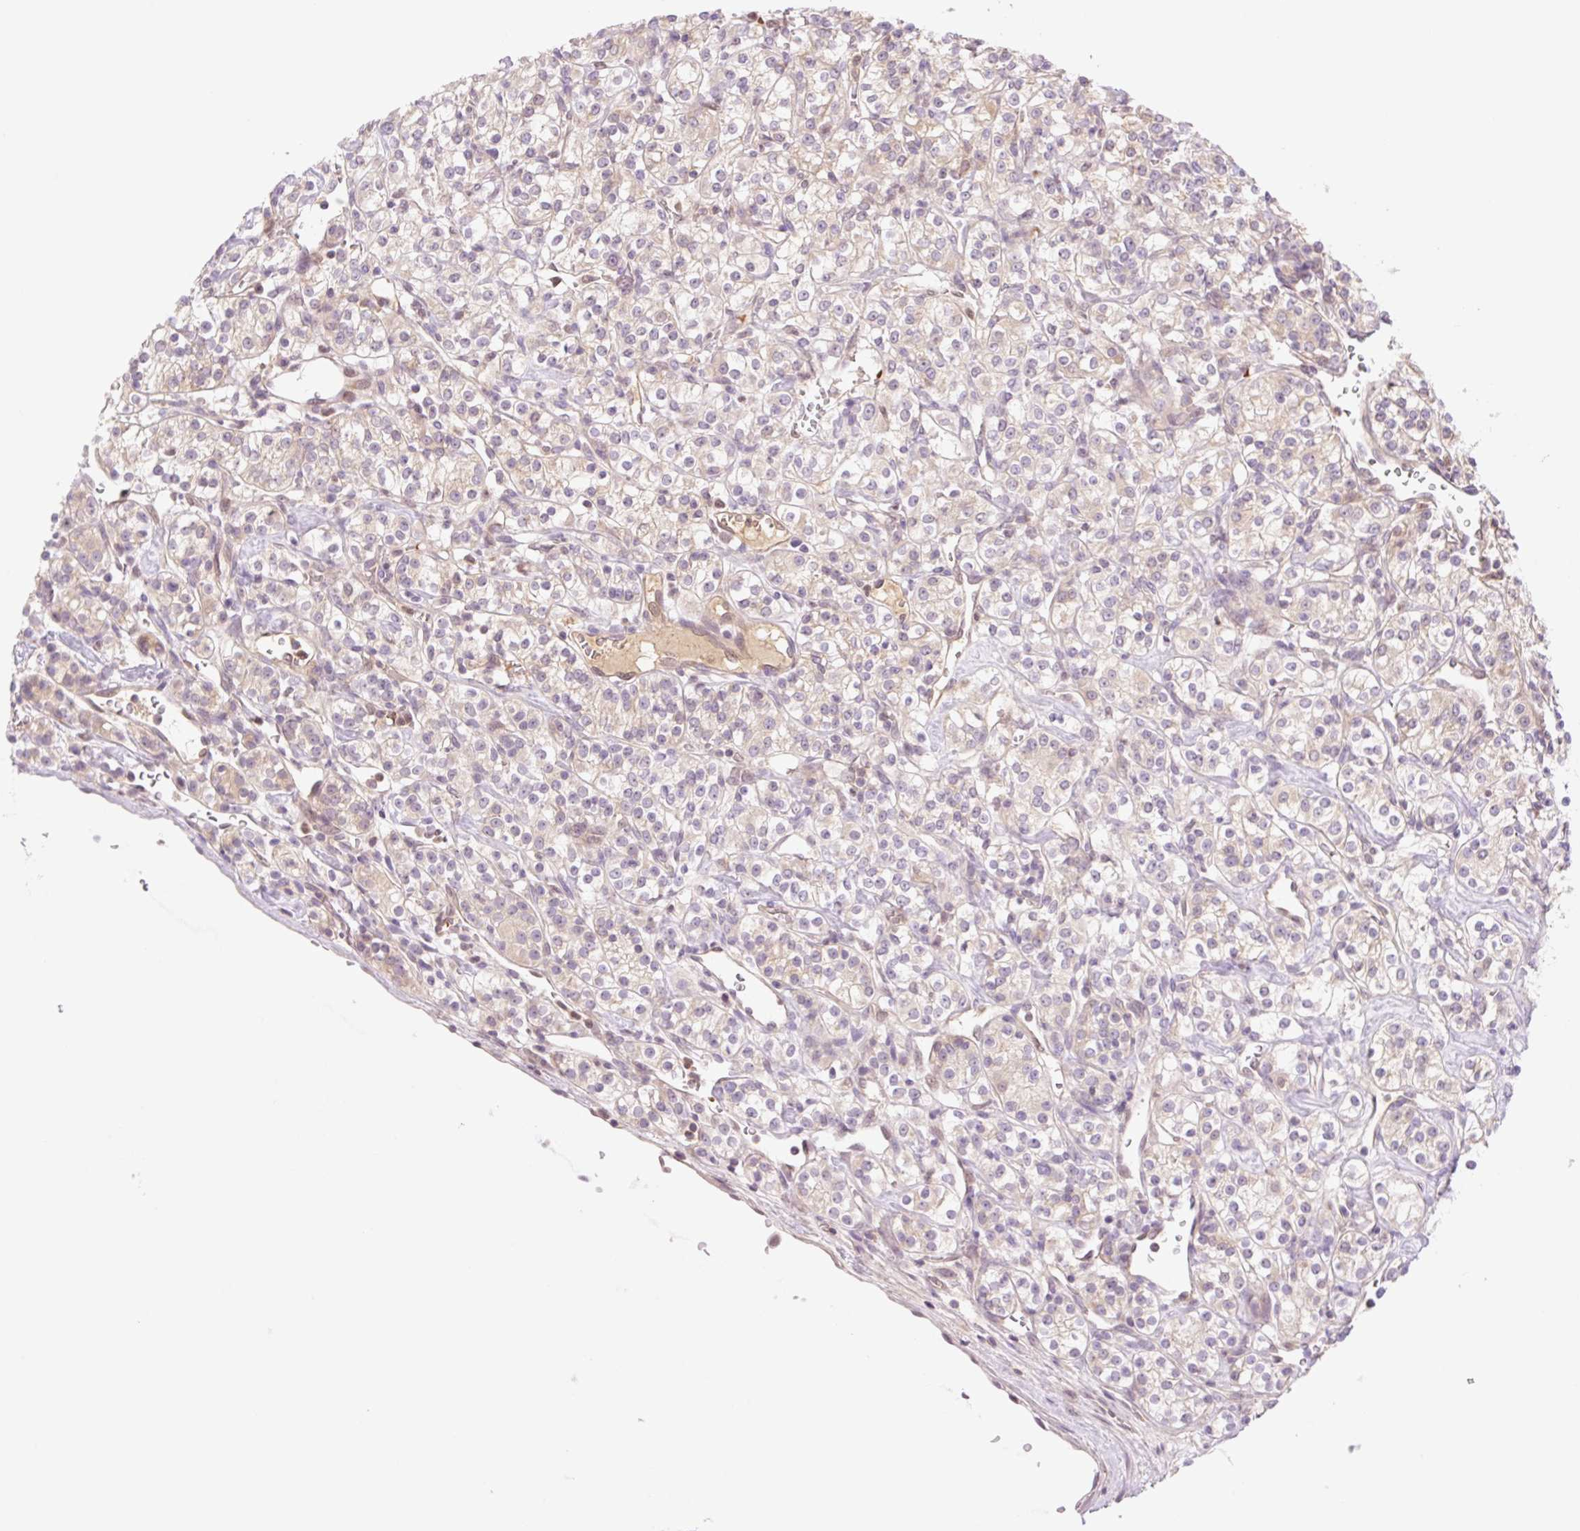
{"staining": {"intensity": "negative", "quantity": "none", "location": "none"}, "tissue": "renal cancer", "cell_type": "Tumor cells", "image_type": "cancer", "snomed": [{"axis": "morphology", "description": "Adenocarcinoma, NOS"}, {"axis": "topography", "description": "Kidney"}], "caption": "A high-resolution photomicrograph shows IHC staining of renal cancer, which displays no significant positivity in tumor cells.", "gene": "HEBP1", "patient": {"sex": "male", "age": 77}}